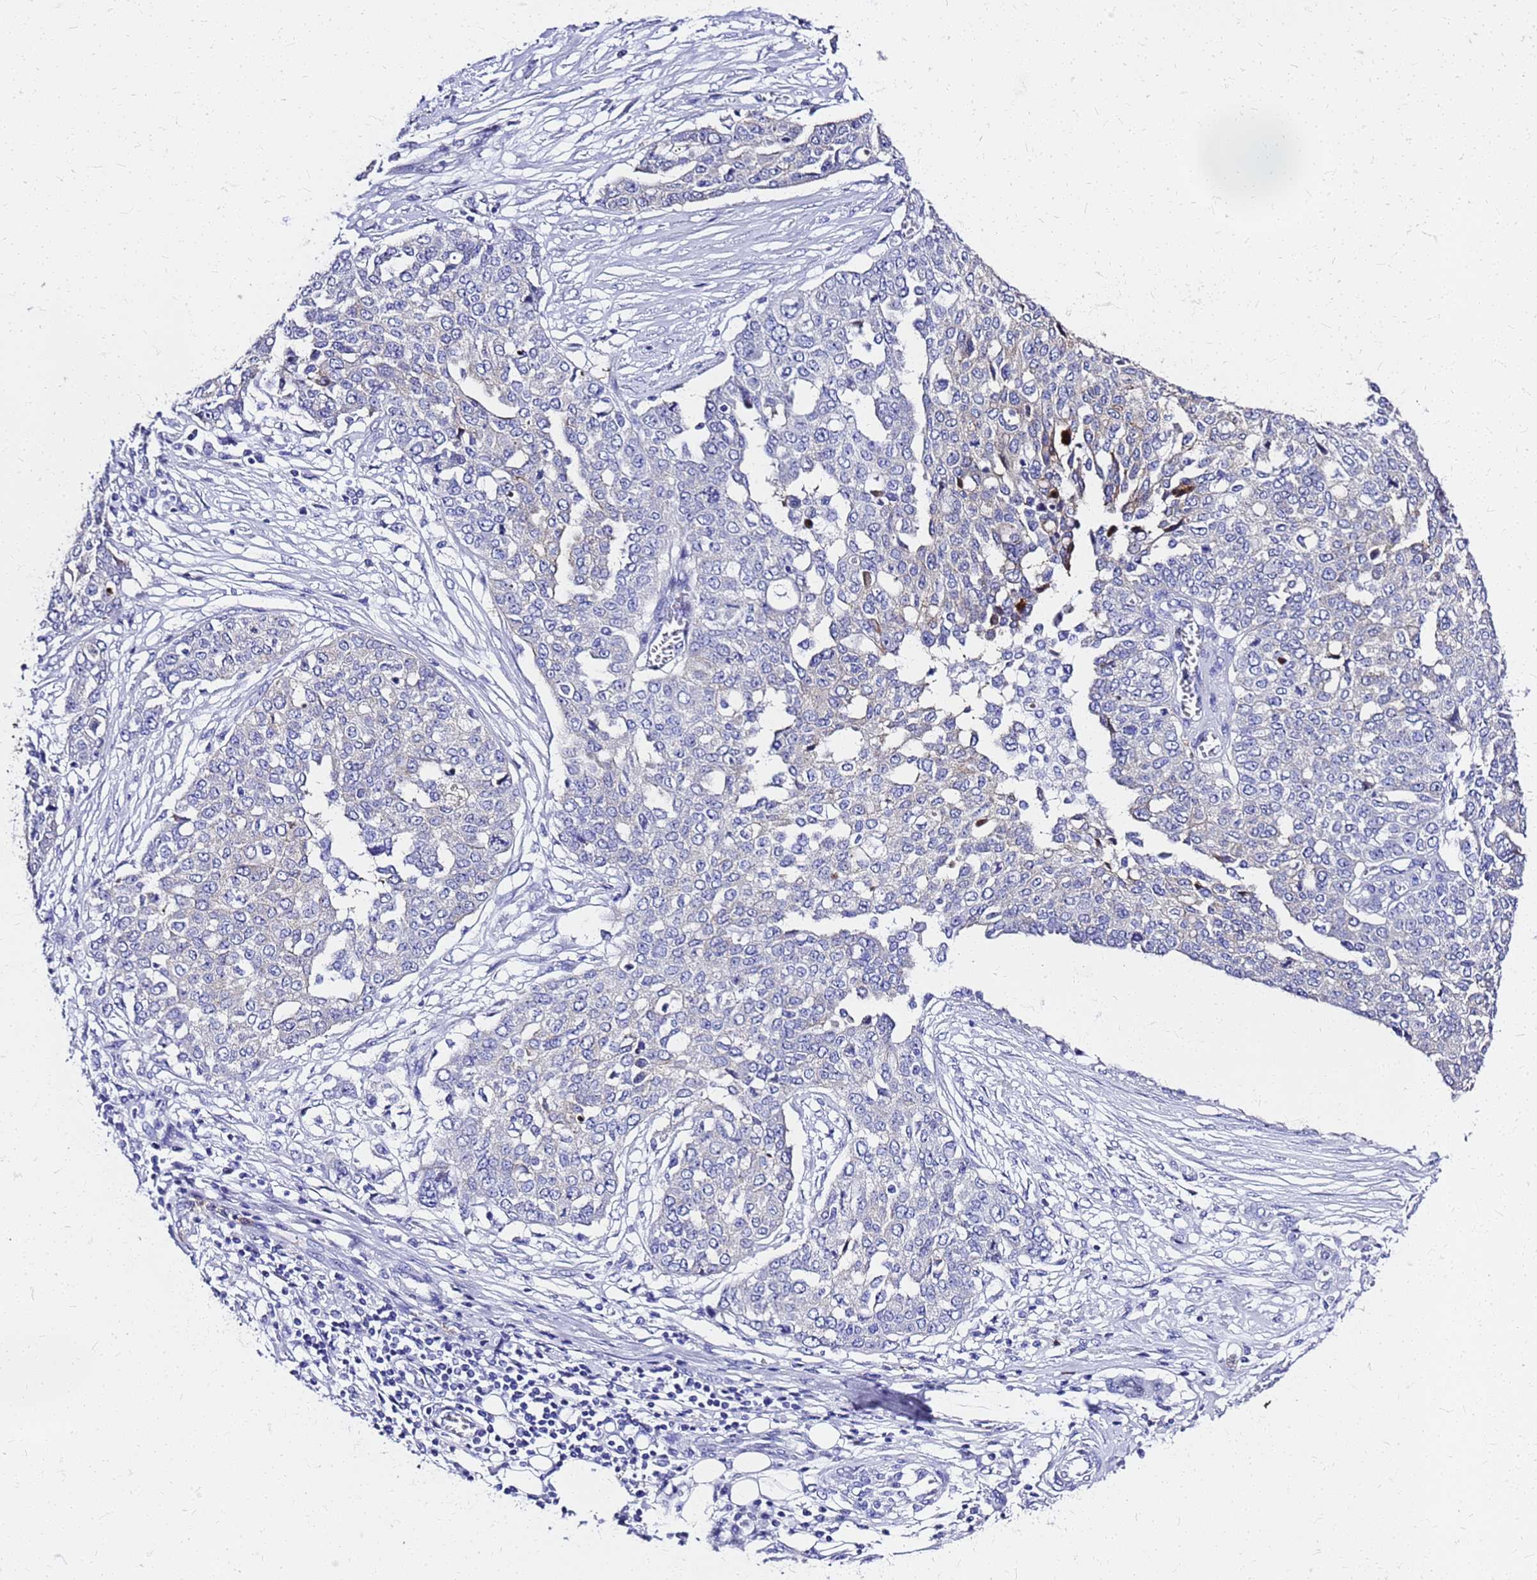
{"staining": {"intensity": "negative", "quantity": "none", "location": "none"}, "tissue": "ovarian cancer", "cell_type": "Tumor cells", "image_type": "cancer", "snomed": [{"axis": "morphology", "description": "Cystadenocarcinoma, serous, NOS"}, {"axis": "topography", "description": "Soft tissue"}, {"axis": "topography", "description": "Ovary"}], "caption": "DAB (3,3'-diaminobenzidine) immunohistochemical staining of ovarian cancer (serous cystadenocarcinoma) displays no significant positivity in tumor cells.", "gene": "SMIM21", "patient": {"sex": "female", "age": 57}}